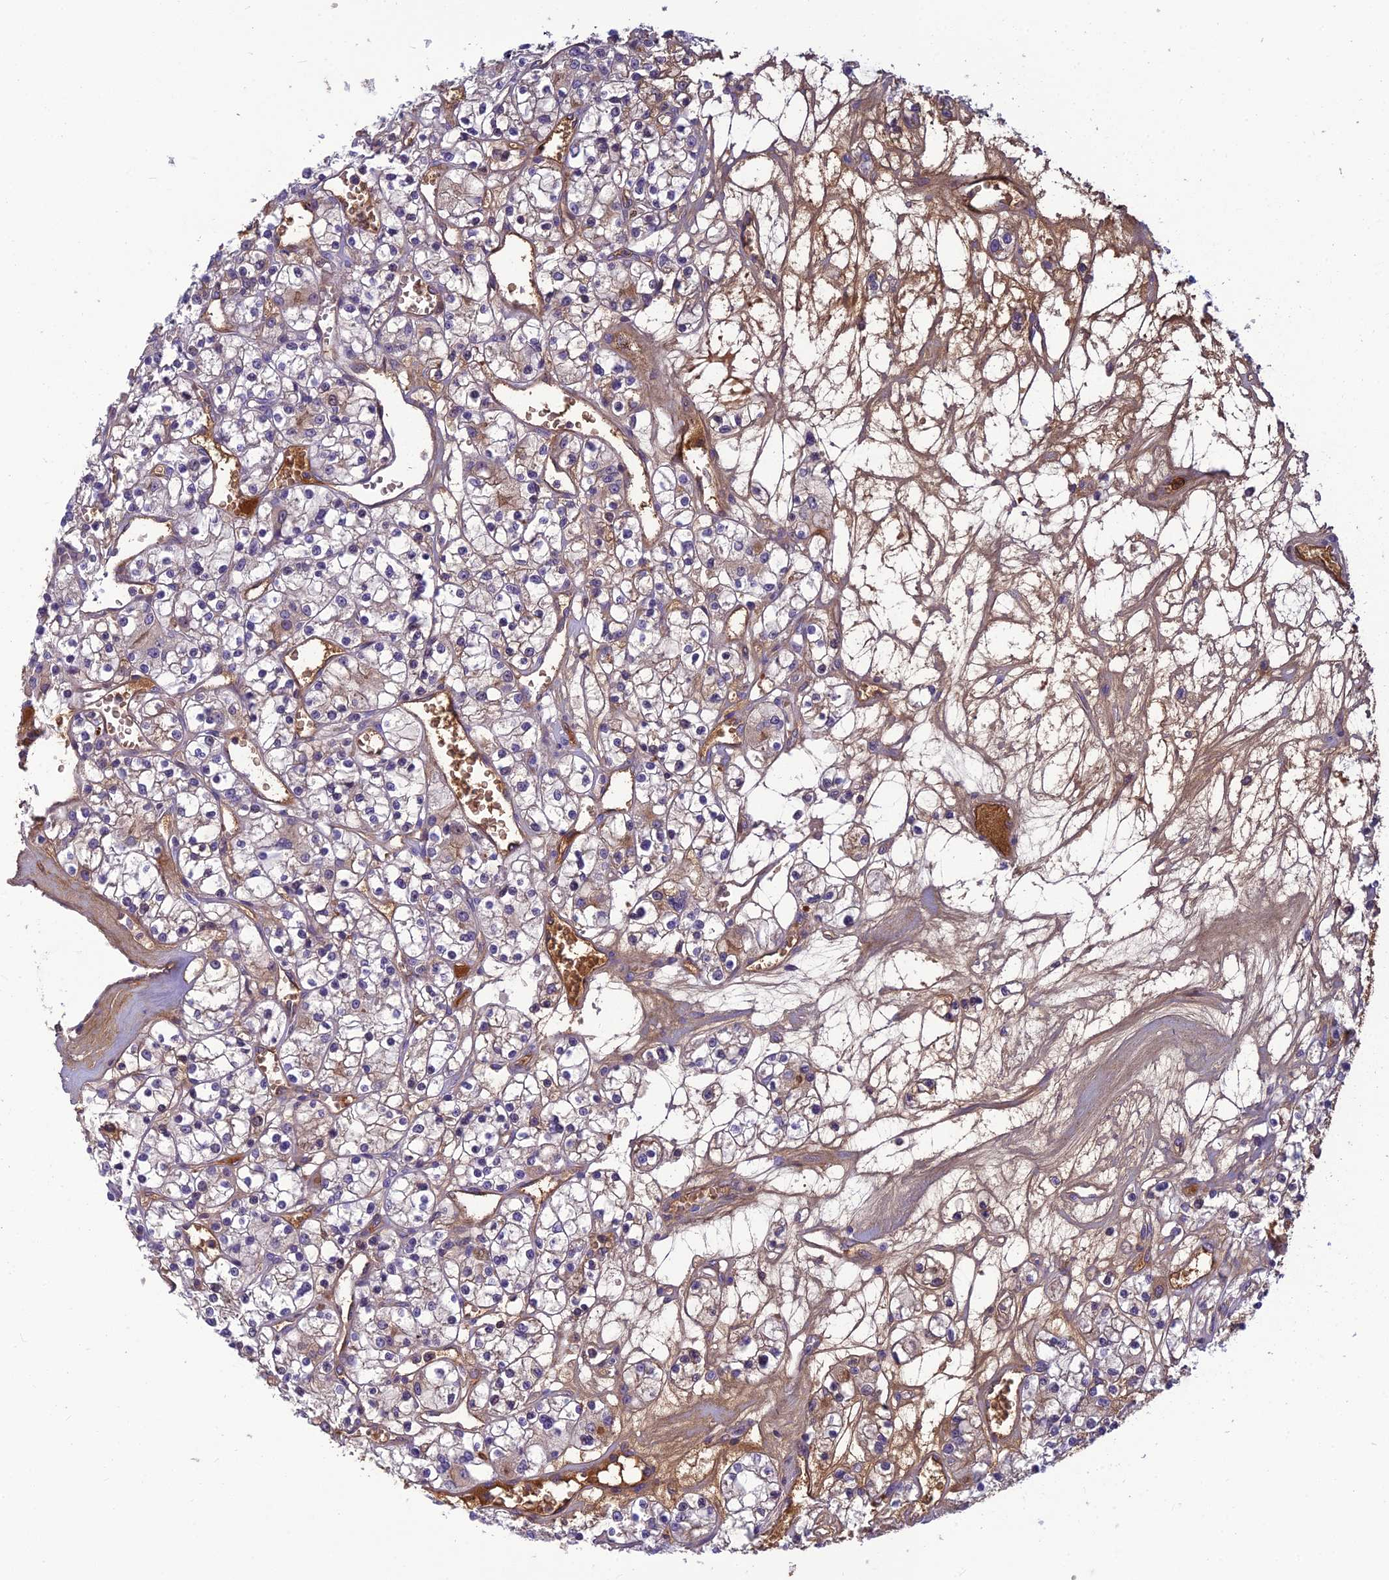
{"staining": {"intensity": "weak", "quantity": "<25%", "location": "cytoplasmic/membranous"}, "tissue": "renal cancer", "cell_type": "Tumor cells", "image_type": "cancer", "snomed": [{"axis": "morphology", "description": "Adenocarcinoma, NOS"}, {"axis": "topography", "description": "Kidney"}], "caption": "Tumor cells show no significant protein positivity in renal adenocarcinoma. The staining is performed using DAB brown chromogen with nuclei counter-stained in using hematoxylin.", "gene": "CLEC11A", "patient": {"sex": "female", "age": 59}}